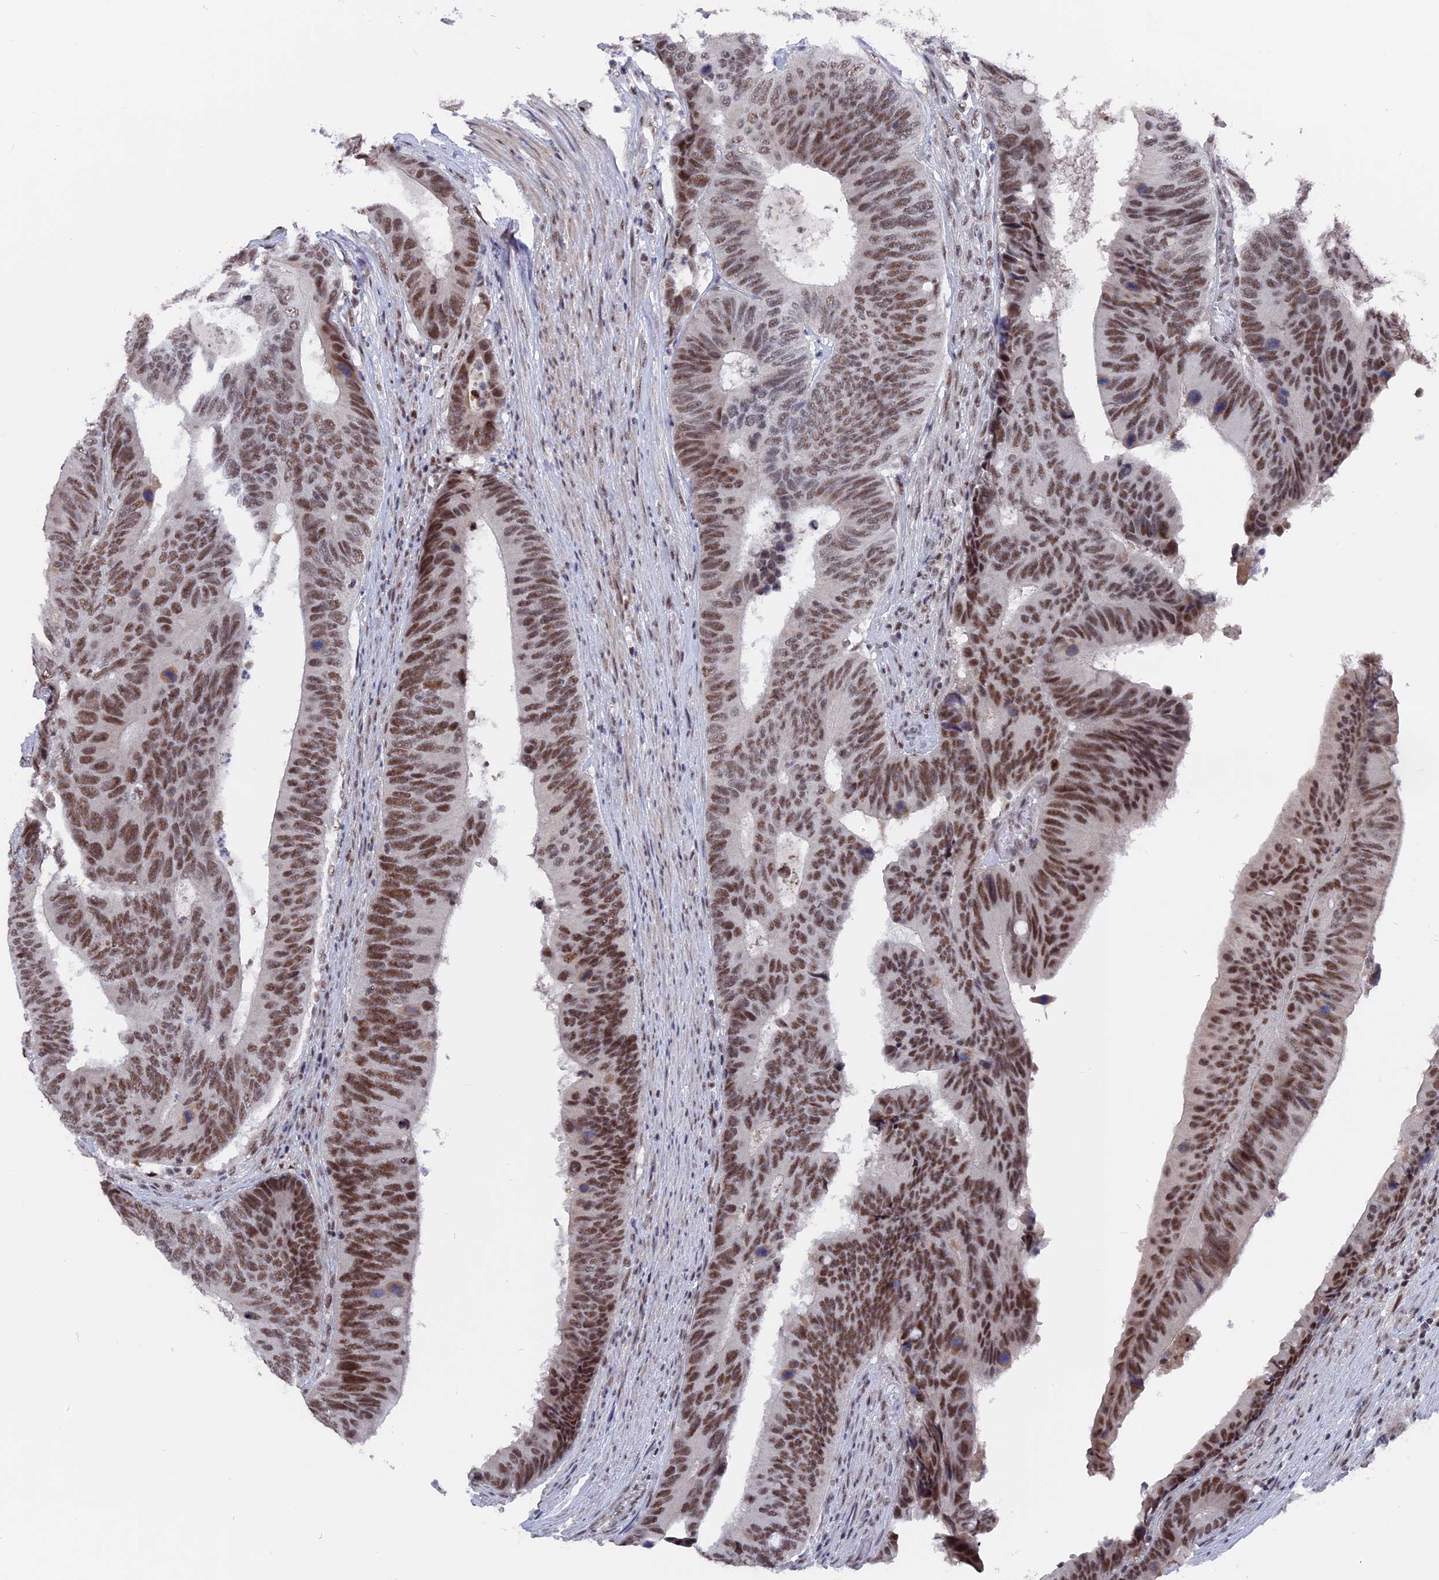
{"staining": {"intensity": "moderate", "quantity": ">75%", "location": "nuclear"}, "tissue": "colorectal cancer", "cell_type": "Tumor cells", "image_type": "cancer", "snomed": [{"axis": "morphology", "description": "Adenocarcinoma, NOS"}, {"axis": "topography", "description": "Colon"}], "caption": "Immunohistochemistry (IHC) micrograph of neoplastic tissue: human colorectal cancer (adenocarcinoma) stained using IHC reveals medium levels of moderate protein expression localized specifically in the nuclear of tumor cells, appearing as a nuclear brown color.", "gene": "SF3A2", "patient": {"sex": "male", "age": 87}}